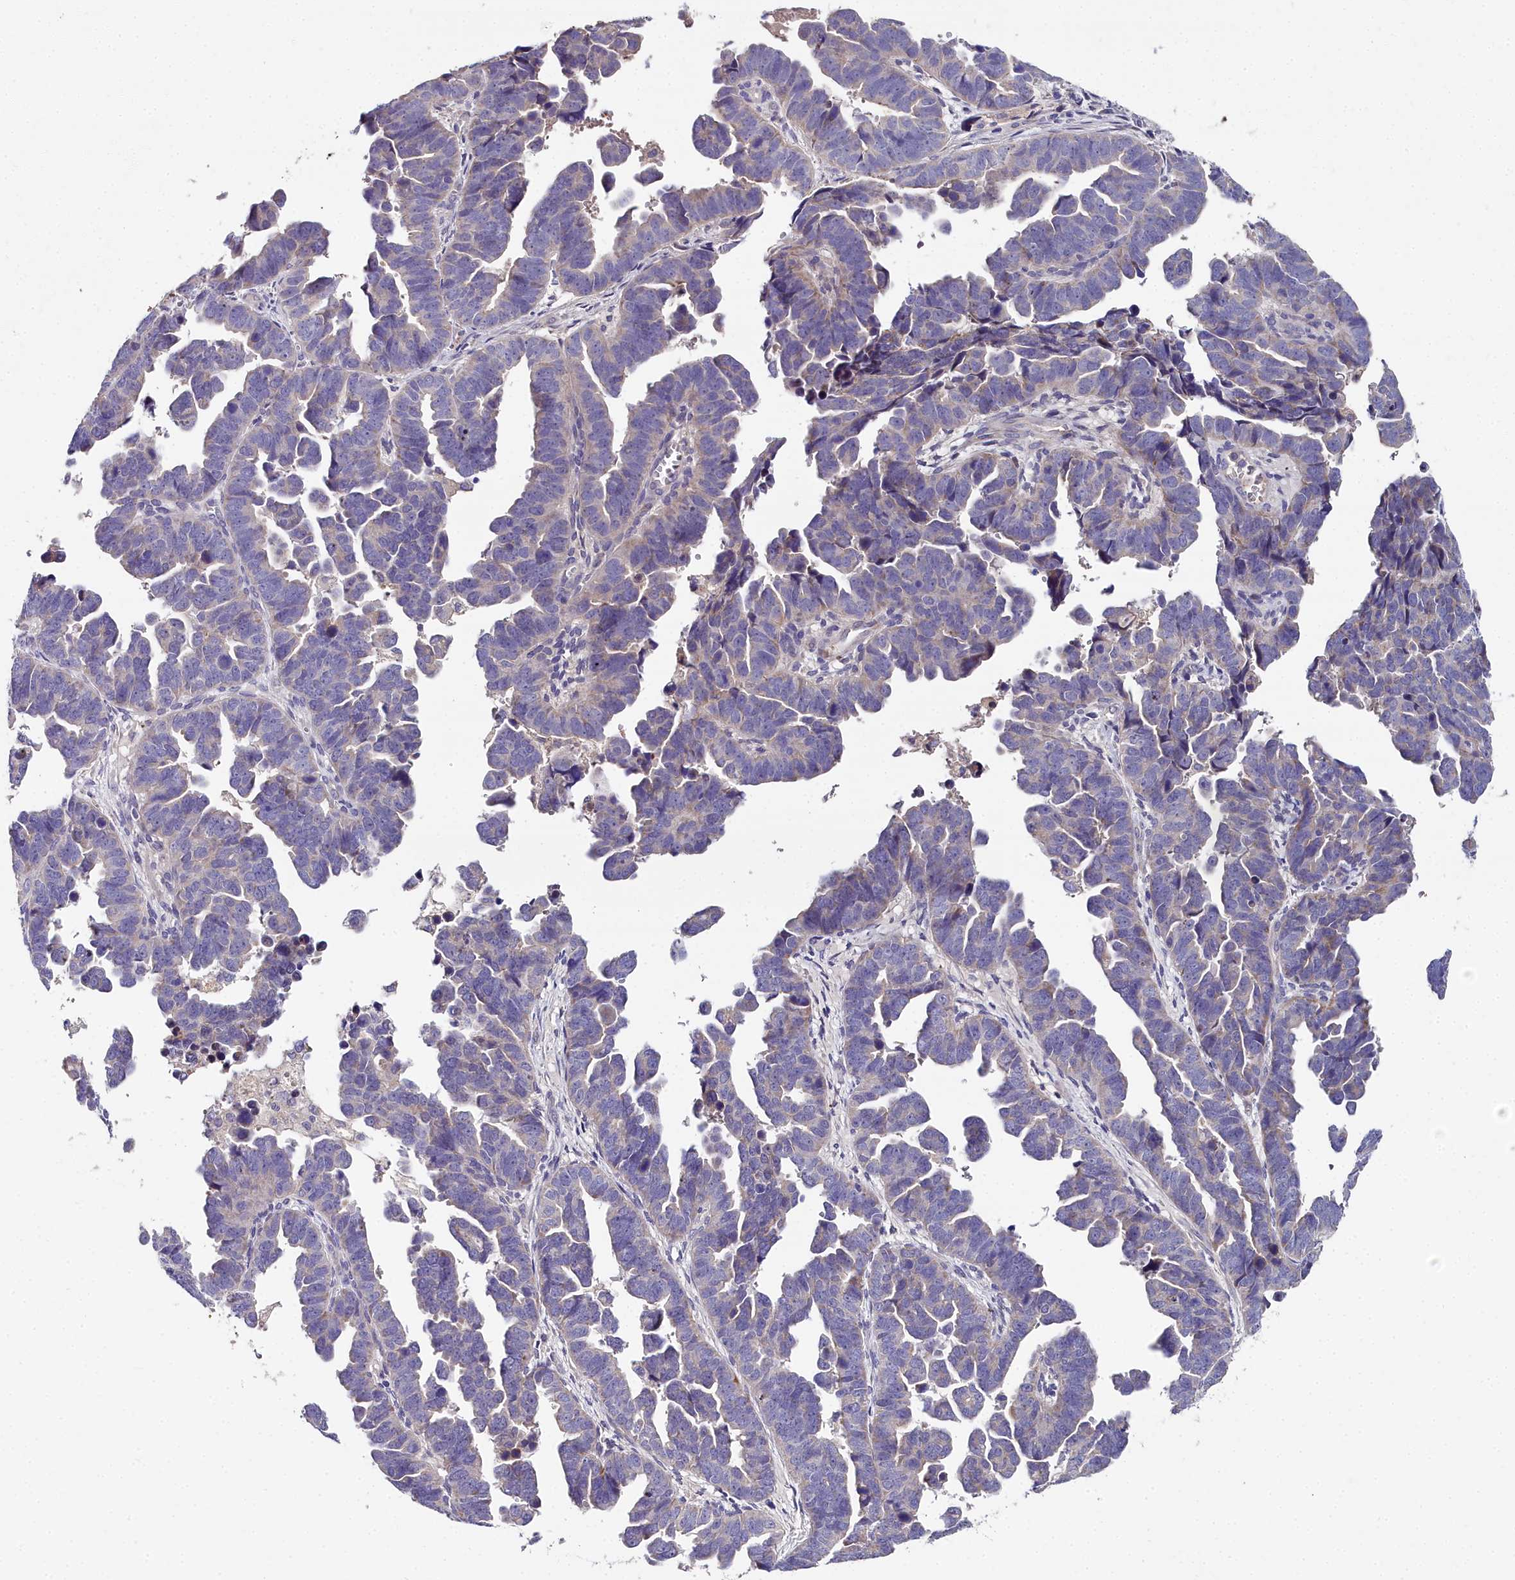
{"staining": {"intensity": "weak", "quantity": "<25%", "location": "cytoplasmic/membranous"}, "tissue": "endometrial cancer", "cell_type": "Tumor cells", "image_type": "cancer", "snomed": [{"axis": "morphology", "description": "Adenocarcinoma, NOS"}, {"axis": "topography", "description": "Endometrium"}], "caption": "Human adenocarcinoma (endometrial) stained for a protein using immunohistochemistry (IHC) displays no expression in tumor cells.", "gene": "NT5M", "patient": {"sex": "female", "age": 75}}